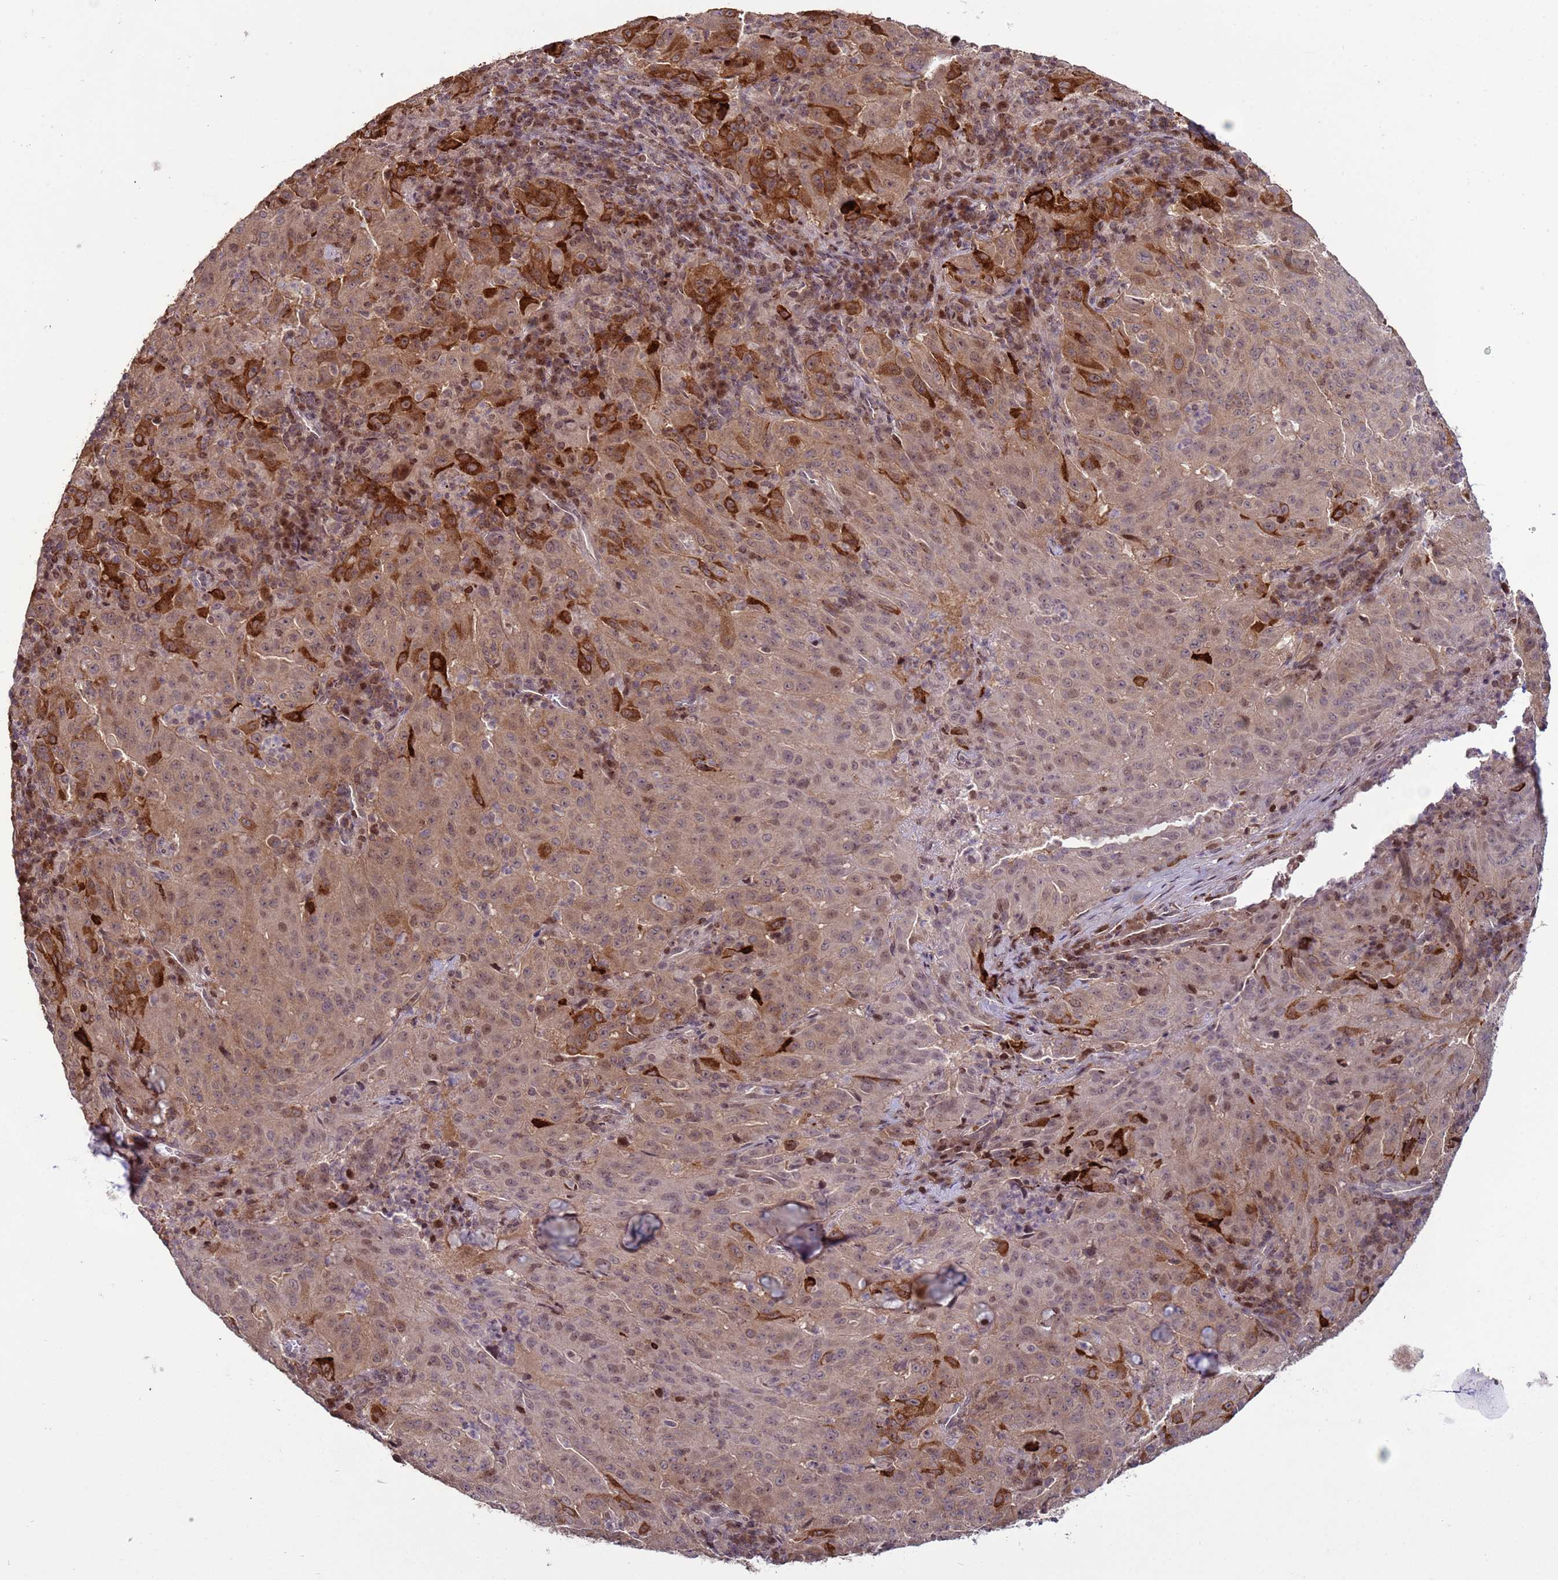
{"staining": {"intensity": "moderate", "quantity": ">75%", "location": "cytoplasmic/membranous,nuclear"}, "tissue": "pancreatic cancer", "cell_type": "Tumor cells", "image_type": "cancer", "snomed": [{"axis": "morphology", "description": "Adenocarcinoma, NOS"}, {"axis": "topography", "description": "Pancreas"}], "caption": "The immunohistochemical stain labels moderate cytoplasmic/membranous and nuclear expression in tumor cells of pancreatic adenocarcinoma tissue. (IHC, brightfield microscopy, high magnification).", "gene": "HGH1", "patient": {"sex": "male", "age": 63}}